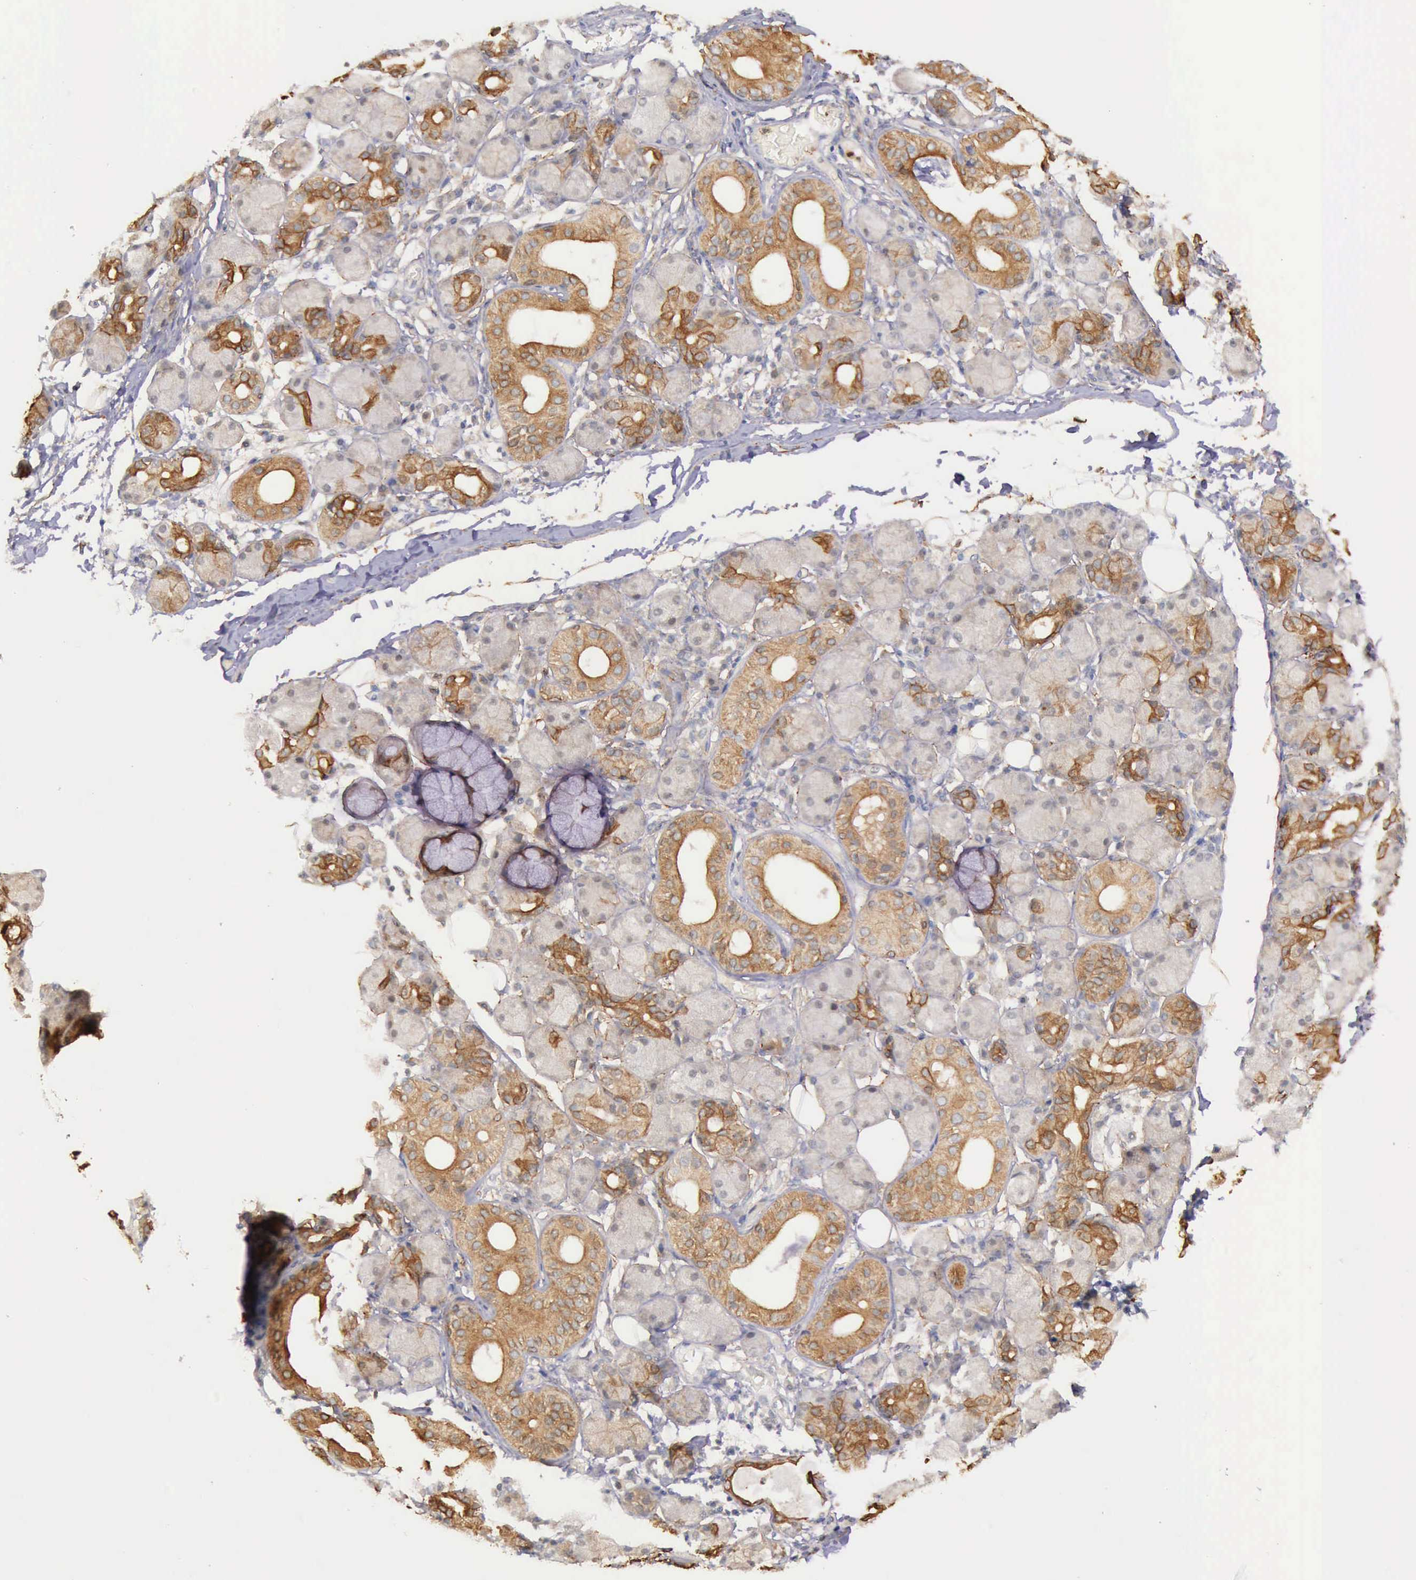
{"staining": {"intensity": "negative", "quantity": "none", "location": "none"}, "tissue": "salivary gland", "cell_type": "Glandular cells", "image_type": "normal", "snomed": [{"axis": "morphology", "description": "Normal tissue, NOS"}, {"axis": "topography", "description": "Salivary gland"}, {"axis": "topography", "description": "Peripheral nerve tissue"}], "caption": "This image is of unremarkable salivary gland stained with immunohistochemistry to label a protein in brown with the nuclei are counter-stained blue. There is no positivity in glandular cells.", "gene": "PRICKLE3", "patient": {"sex": "male", "age": 62}}